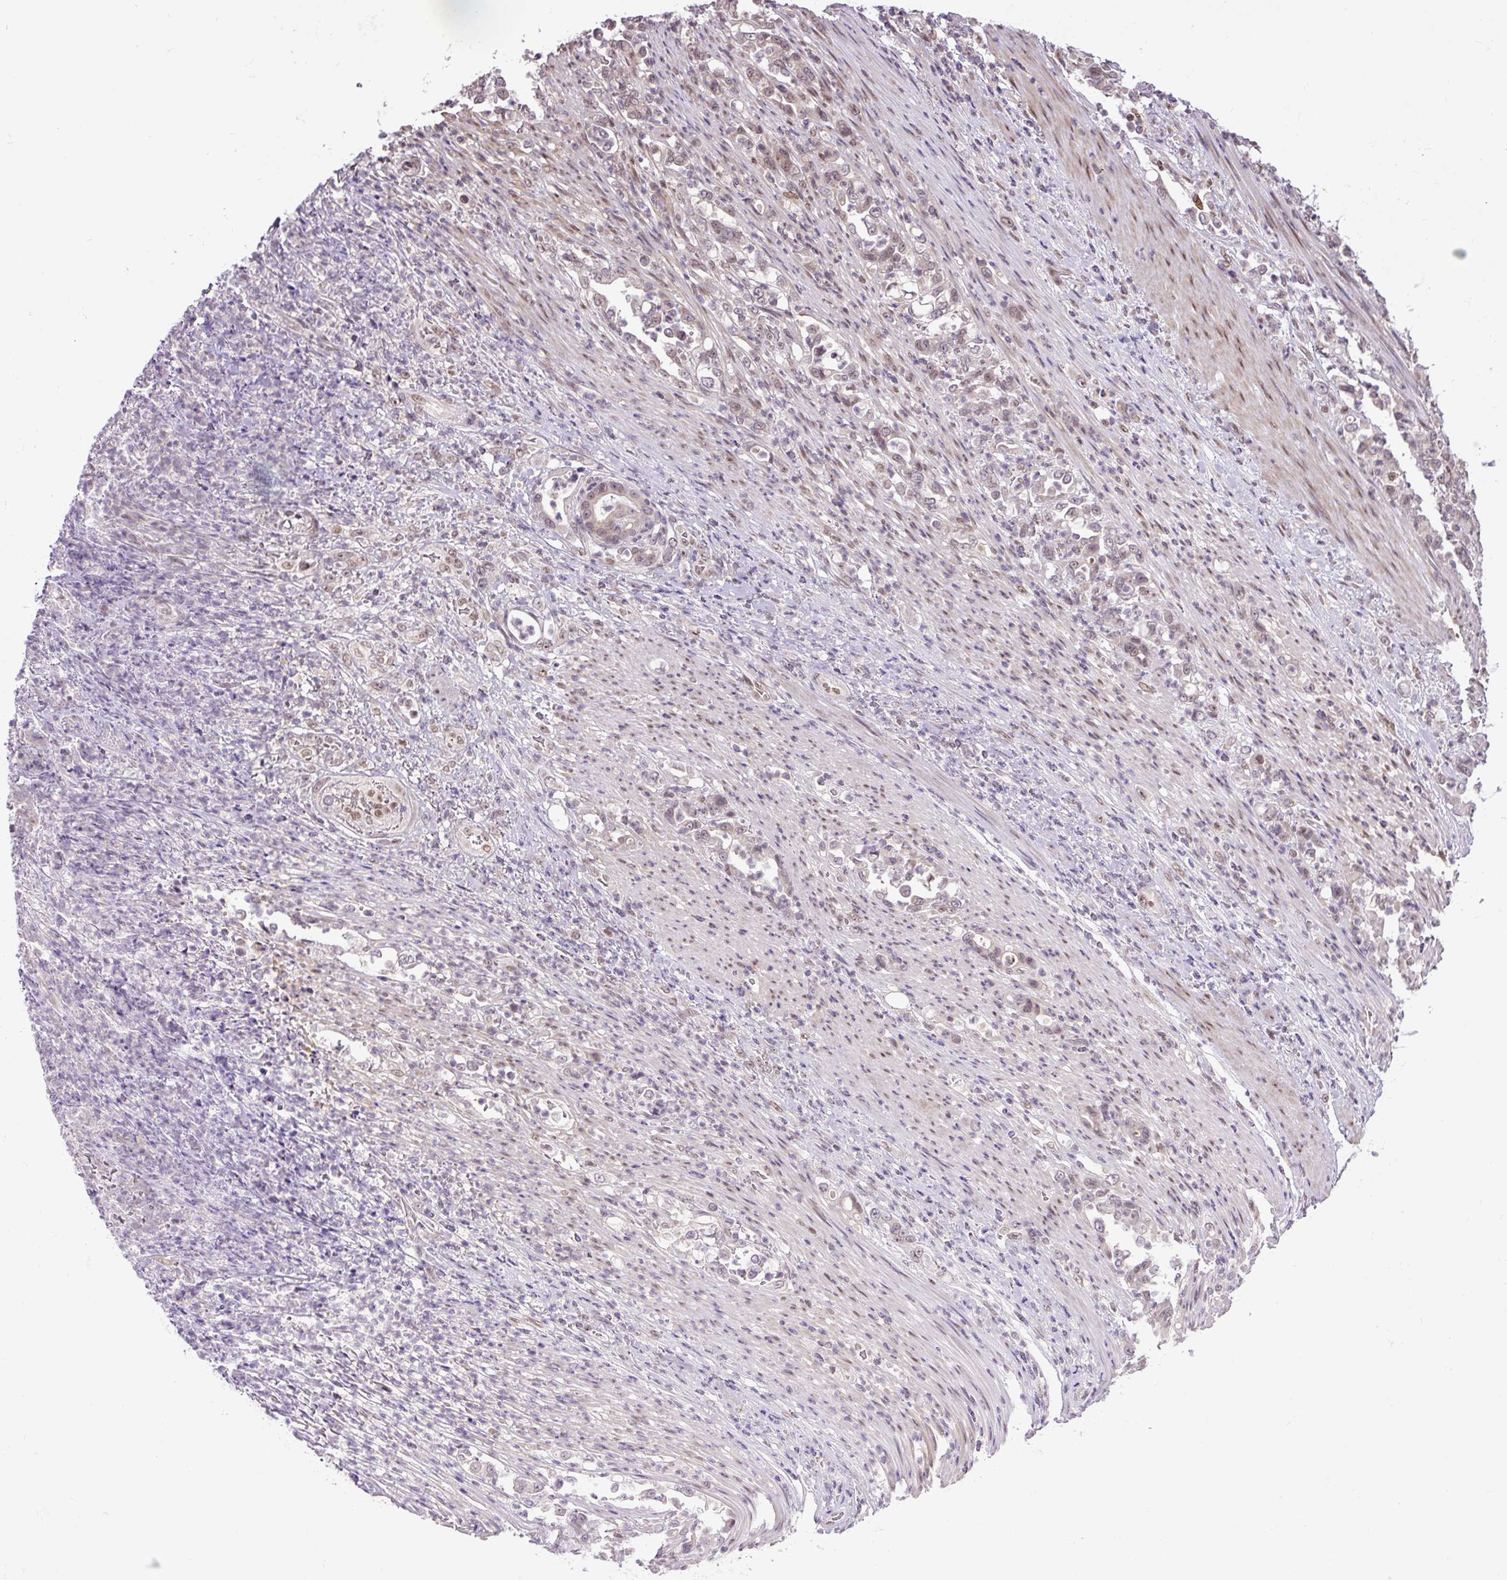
{"staining": {"intensity": "weak", "quantity": ">75%", "location": "nuclear"}, "tissue": "stomach cancer", "cell_type": "Tumor cells", "image_type": "cancer", "snomed": [{"axis": "morphology", "description": "Normal tissue, NOS"}, {"axis": "morphology", "description": "Adenocarcinoma, NOS"}, {"axis": "topography", "description": "Stomach"}], "caption": "Protein analysis of stomach cancer tissue exhibits weak nuclear expression in approximately >75% of tumor cells.", "gene": "KPNA1", "patient": {"sex": "female", "age": 79}}